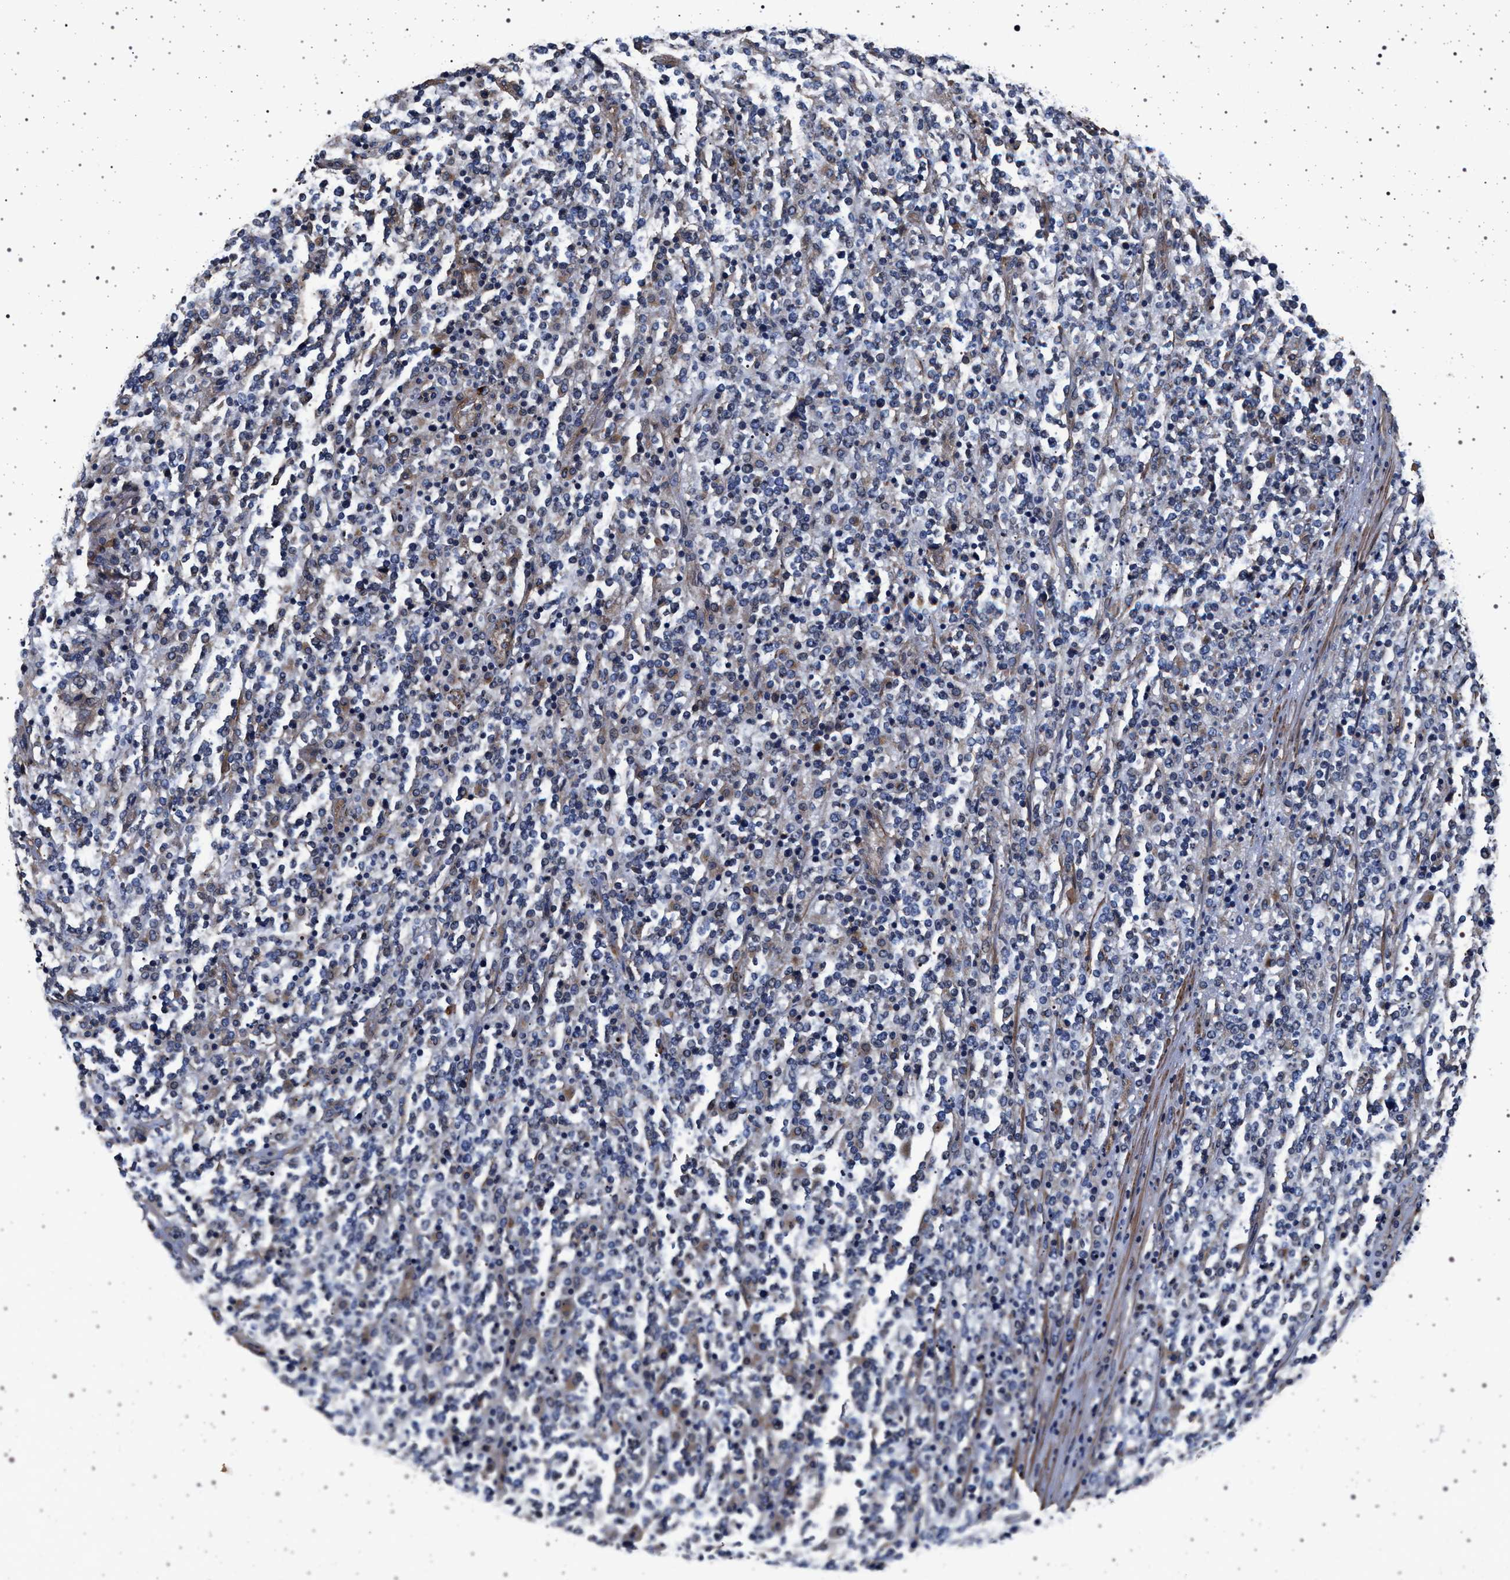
{"staining": {"intensity": "negative", "quantity": "none", "location": "none"}, "tissue": "lymphoma", "cell_type": "Tumor cells", "image_type": "cancer", "snomed": [{"axis": "morphology", "description": "Malignant lymphoma, non-Hodgkin's type, High grade"}, {"axis": "topography", "description": "Soft tissue"}], "caption": "Lymphoma was stained to show a protein in brown. There is no significant staining in tumor cells.", "gene": "KCNK6", "patient": {"sex": "male", "age": 18}}